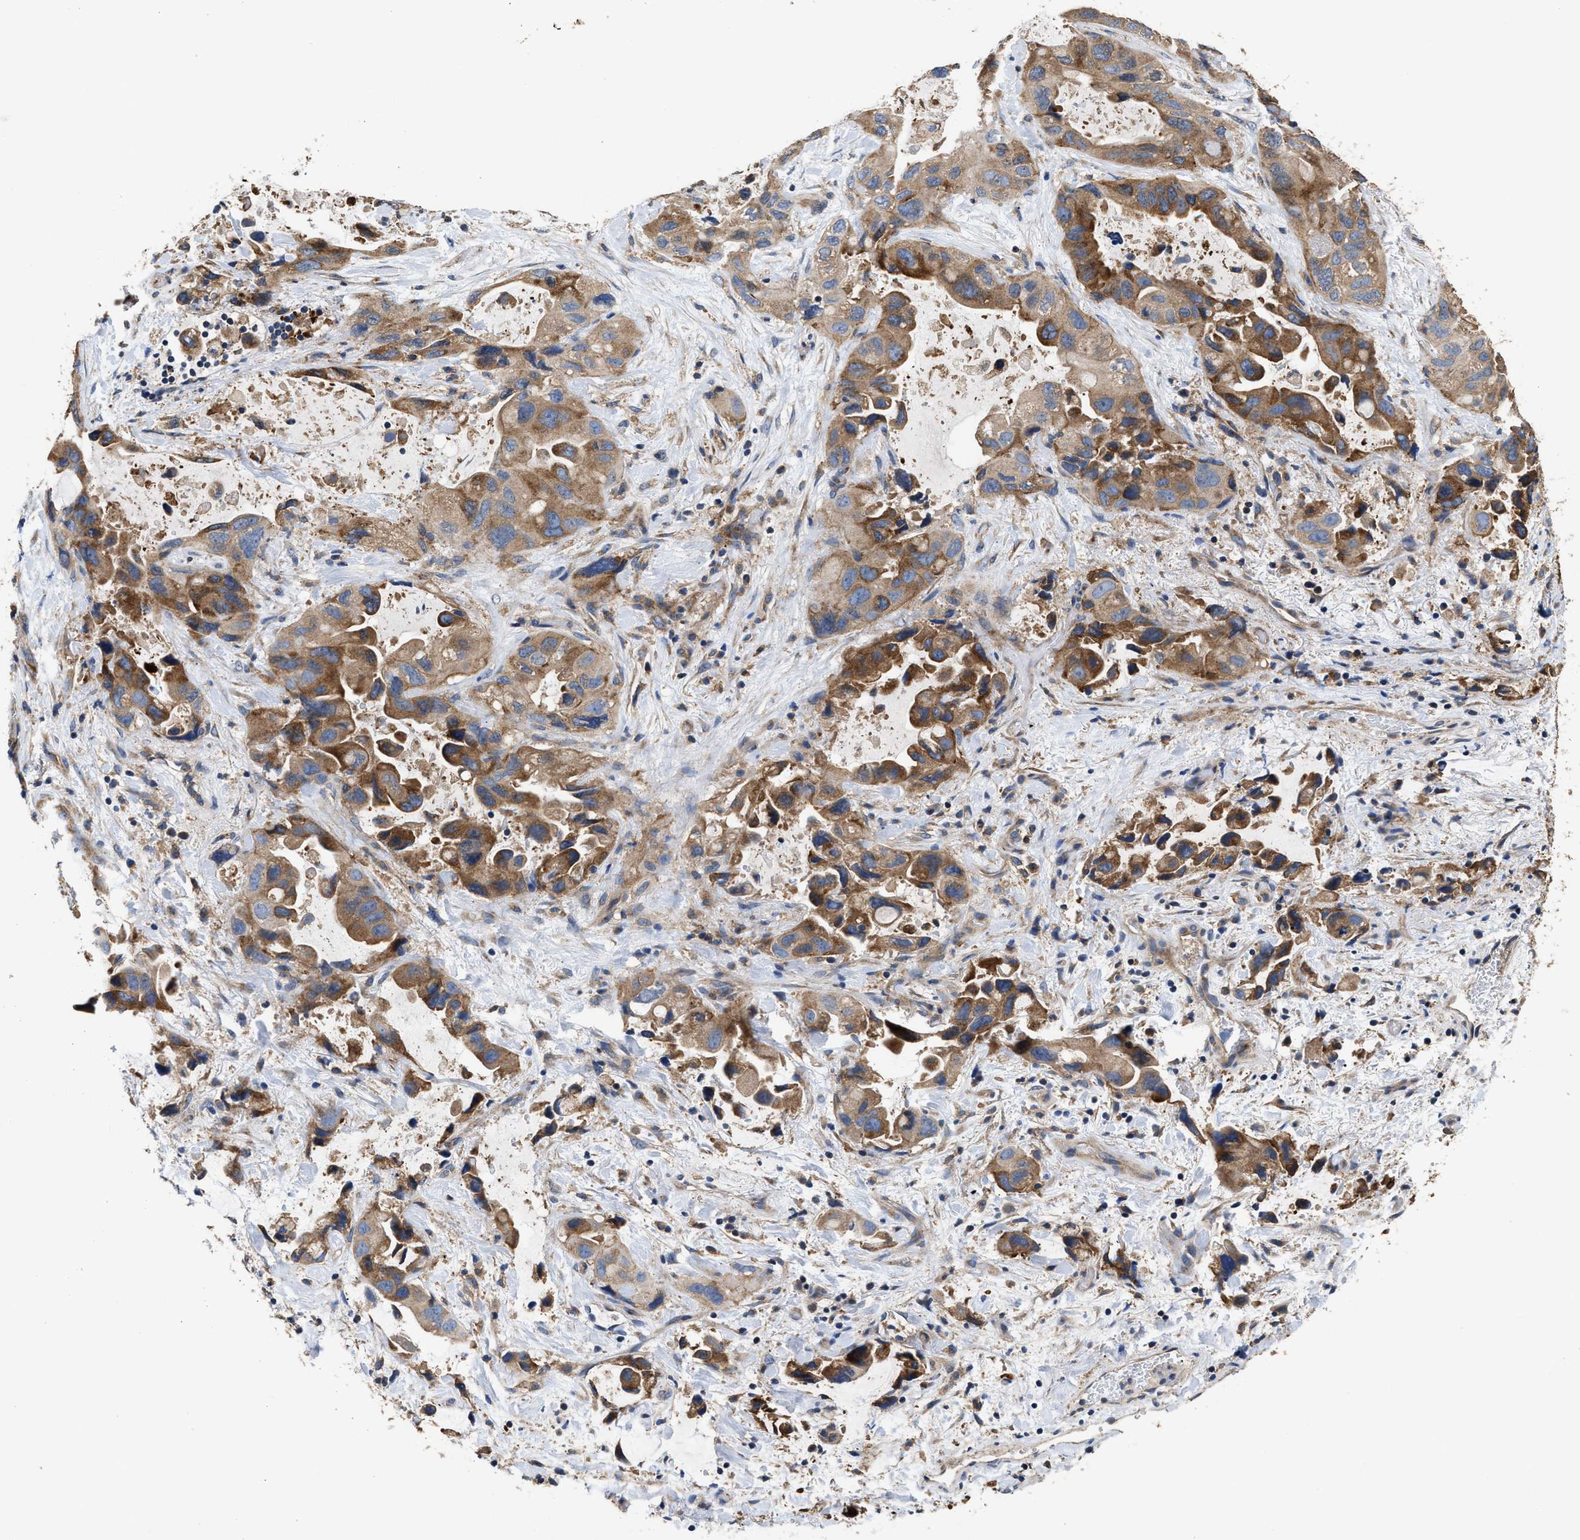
{"staining": {"intensity": "moderate", "quantity": ">75%", "location": "cytoplasmic/membranous"}, "tissue": "lung cancer", "cell_type": "Tumor cells", "image_type": "cancer", "snomed": [{"axis": "morphology", "description": "Squamous cell carcinoma, NOS"}, {"axis": "topography", "description": "Lung"}], "caption": "Protein staining displays moderate cytoplasmic/membranous positivity in approximately >75% of tumor cells in squamous cell carcinoma (lung).", "gene": "KLB", "patient": {"sex": "female", "age": 73}}